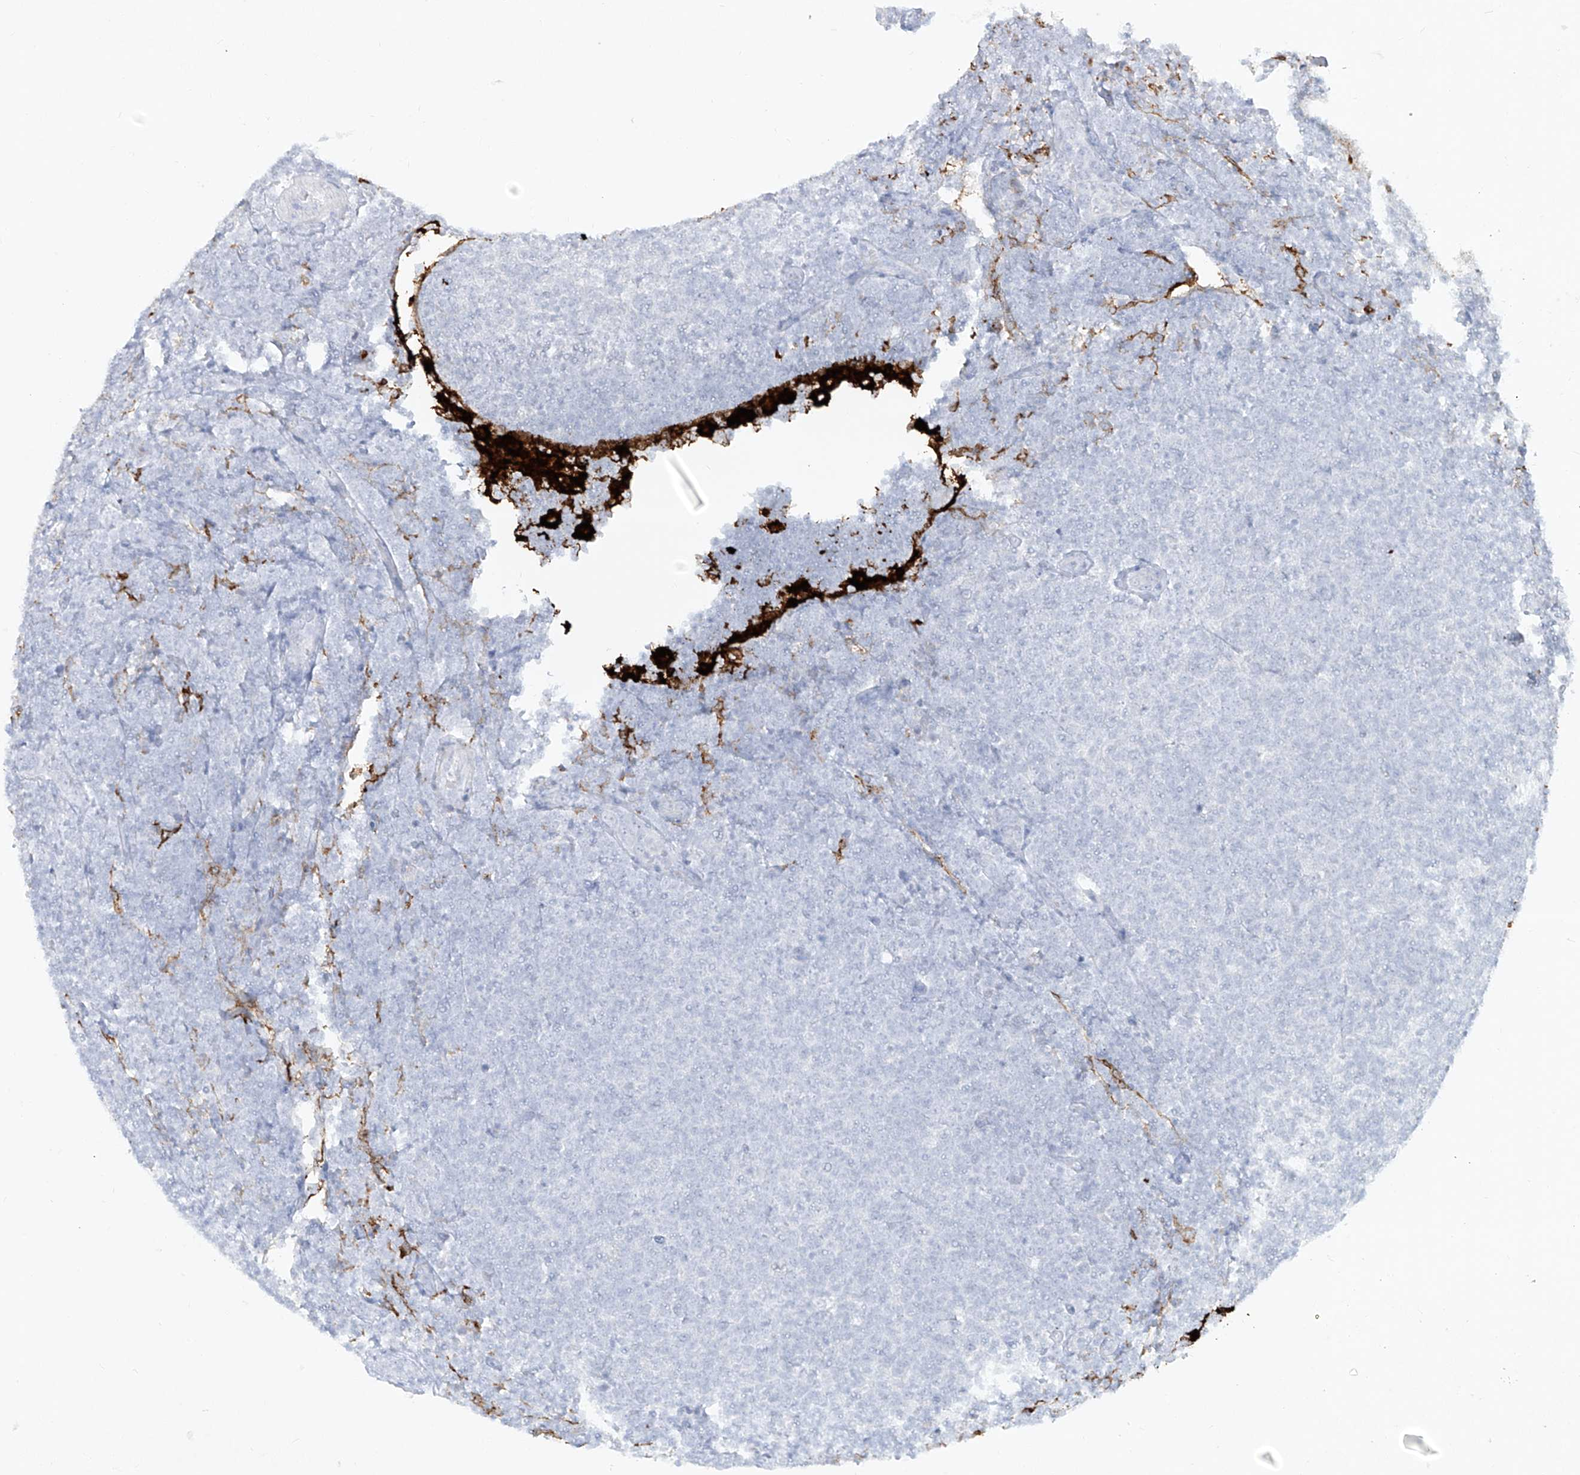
{"staining": {"intensity": "negative", "quantity": "none", "location": "none"}, "tissue": "lymphoma", "cell_type": "Tumor cells", "image_type": "cancer", "snomed": [{"axis": "morphology", "description": "Malignant lymphoma, non-Hodgkin's type, Low grade"}, {"axis": "topography", "description": "Lymph node"}], "caption": "There is no significant staining in tumor cells of malignant lymphoma, non-Hodgkin's type (low-grade). The staining is performed using DAB brown chromogen with nuclei counter-stained in using hematoxylin.", "gene": "CD209", "patient": {"sex": "male", "age": 66}}